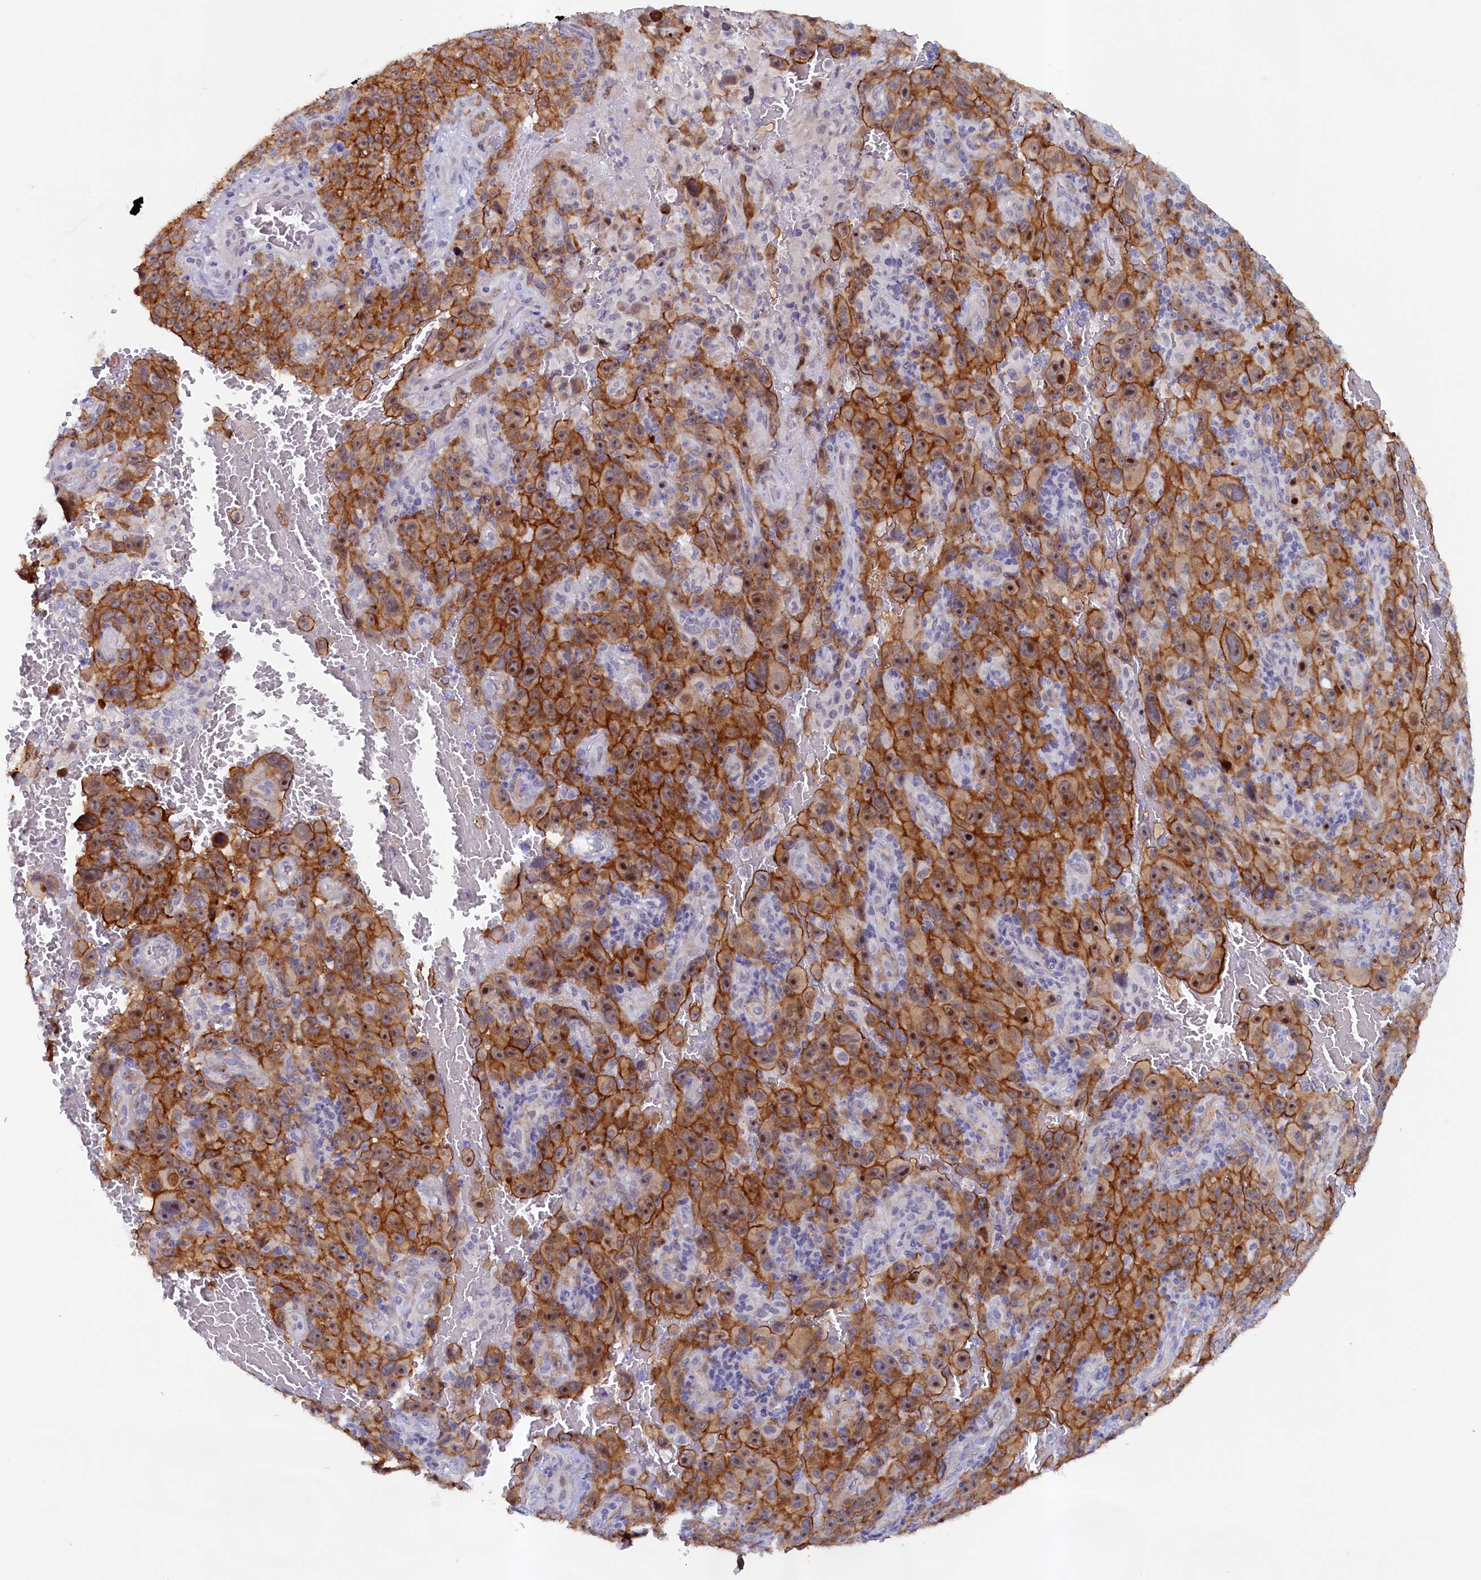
{"staining": {"intensity": "strong", "quantity": ">75%", "location": "cytoplasmic/membranous,nuclear"}, "tissue": "melanoma", "cell_type": "Tumor cells", "image_type": "cancer", "snomed": [{"axis": "morphology", "description": "Malignant melanoma, NOS"}, {"axis": "topography", "description": "Skin"}], "caption": "Strong cytoplasmic/membranous and nuclear staining is identified in approximately >75% of tumor cells in melanoma.", "gene": "PACSIN3", "patient": {"sex": "female", "age": 82}}